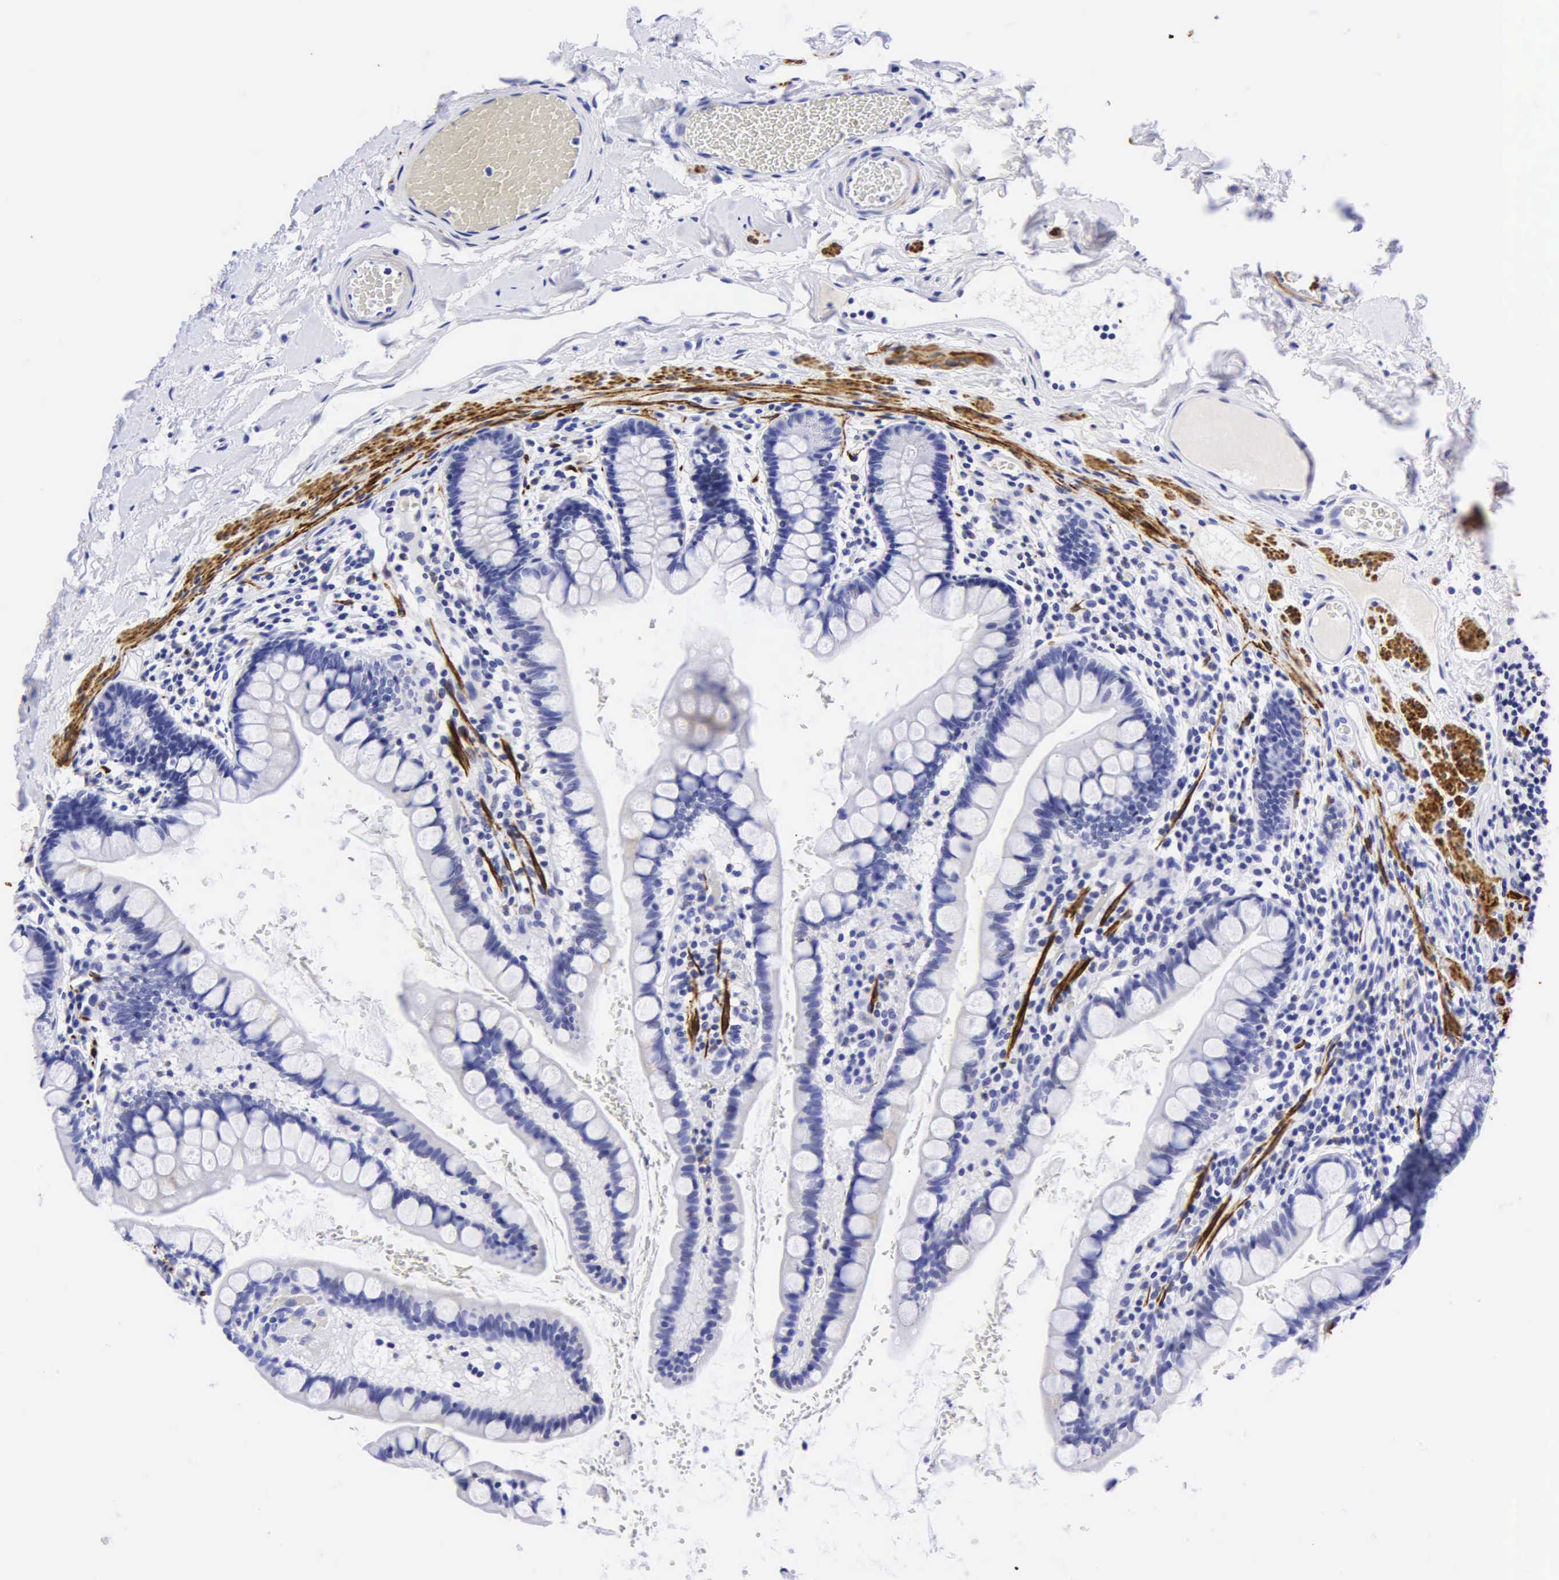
{"staining": {"intensity": "negative", "quantity": "none", "location": "none"}, "tissue": "colon", "cell_type": "Endothelial cells", "image_type": "normal", "snomed": [{"axis": "morphology", "description": "Normal tissue, NOS"}, {"axis": "topography", "description": "Colon"}], "caption": "Immunohistochemical staining of unremarkable human colon displays no significant positivity in endothelial cells.", "gene": "DES", "patient": {"sex": "male", "age": 54}}